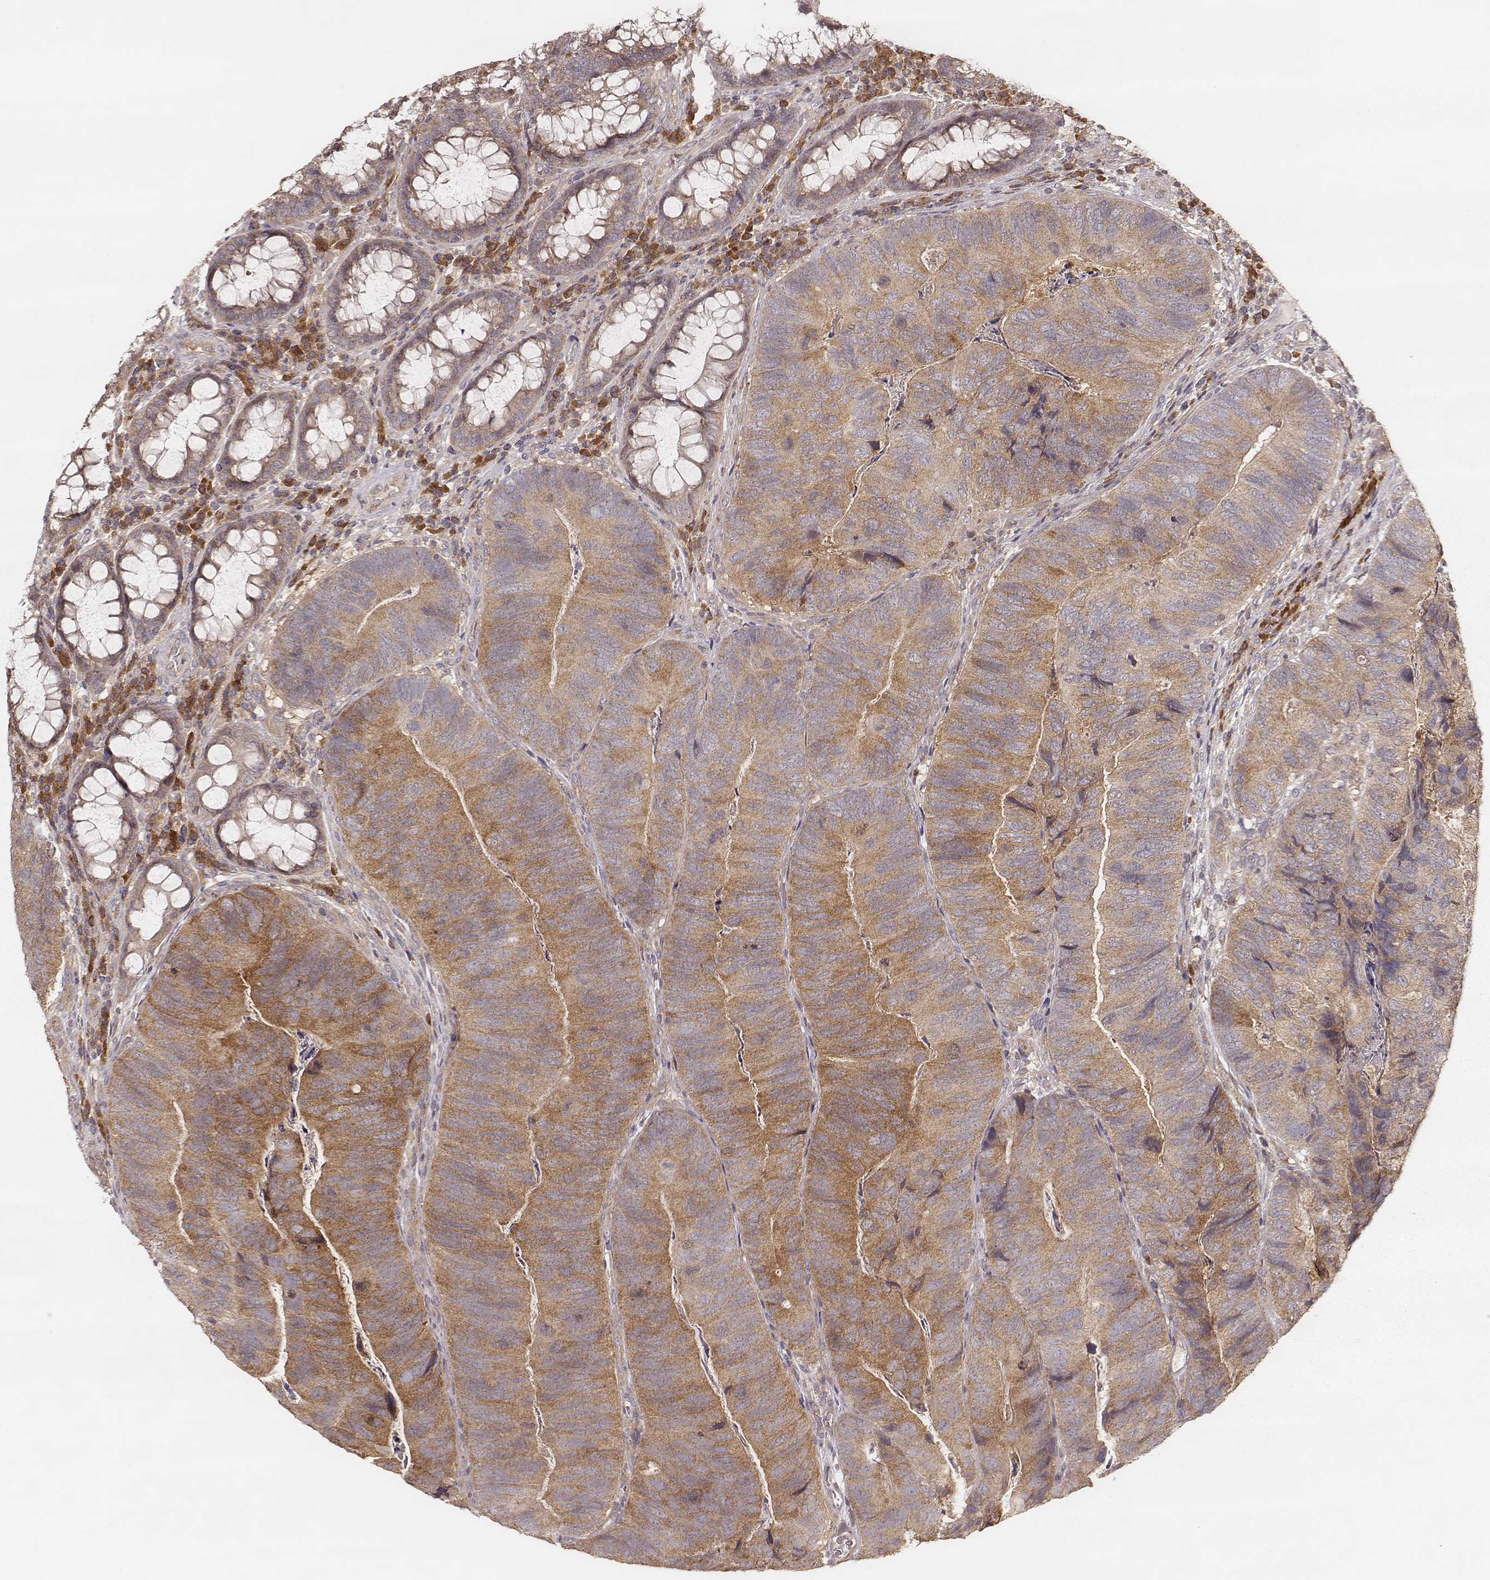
{"staining": {"intensity": "weak", "quantity": "25%-75%", "location": "cytoplasmic/membranous"}, "tissue": "colorectal cancer", "cell_type": "Tumor cells", "image_type": "cancer", "snomed": [{"axis": "morphology", "description": "Adenocarcinoma, NOS"}, {"axis": "topography", "description": "Colon"}], "caption": "Immunohistochemical staining of colorectal cancer demonstrates low levels of weak cytoplasmic/membranous protein expression in approximately 25%-75% of tumor cells.", "gene": "CARS1", "patient": {"sex": "female", "age": 67}}